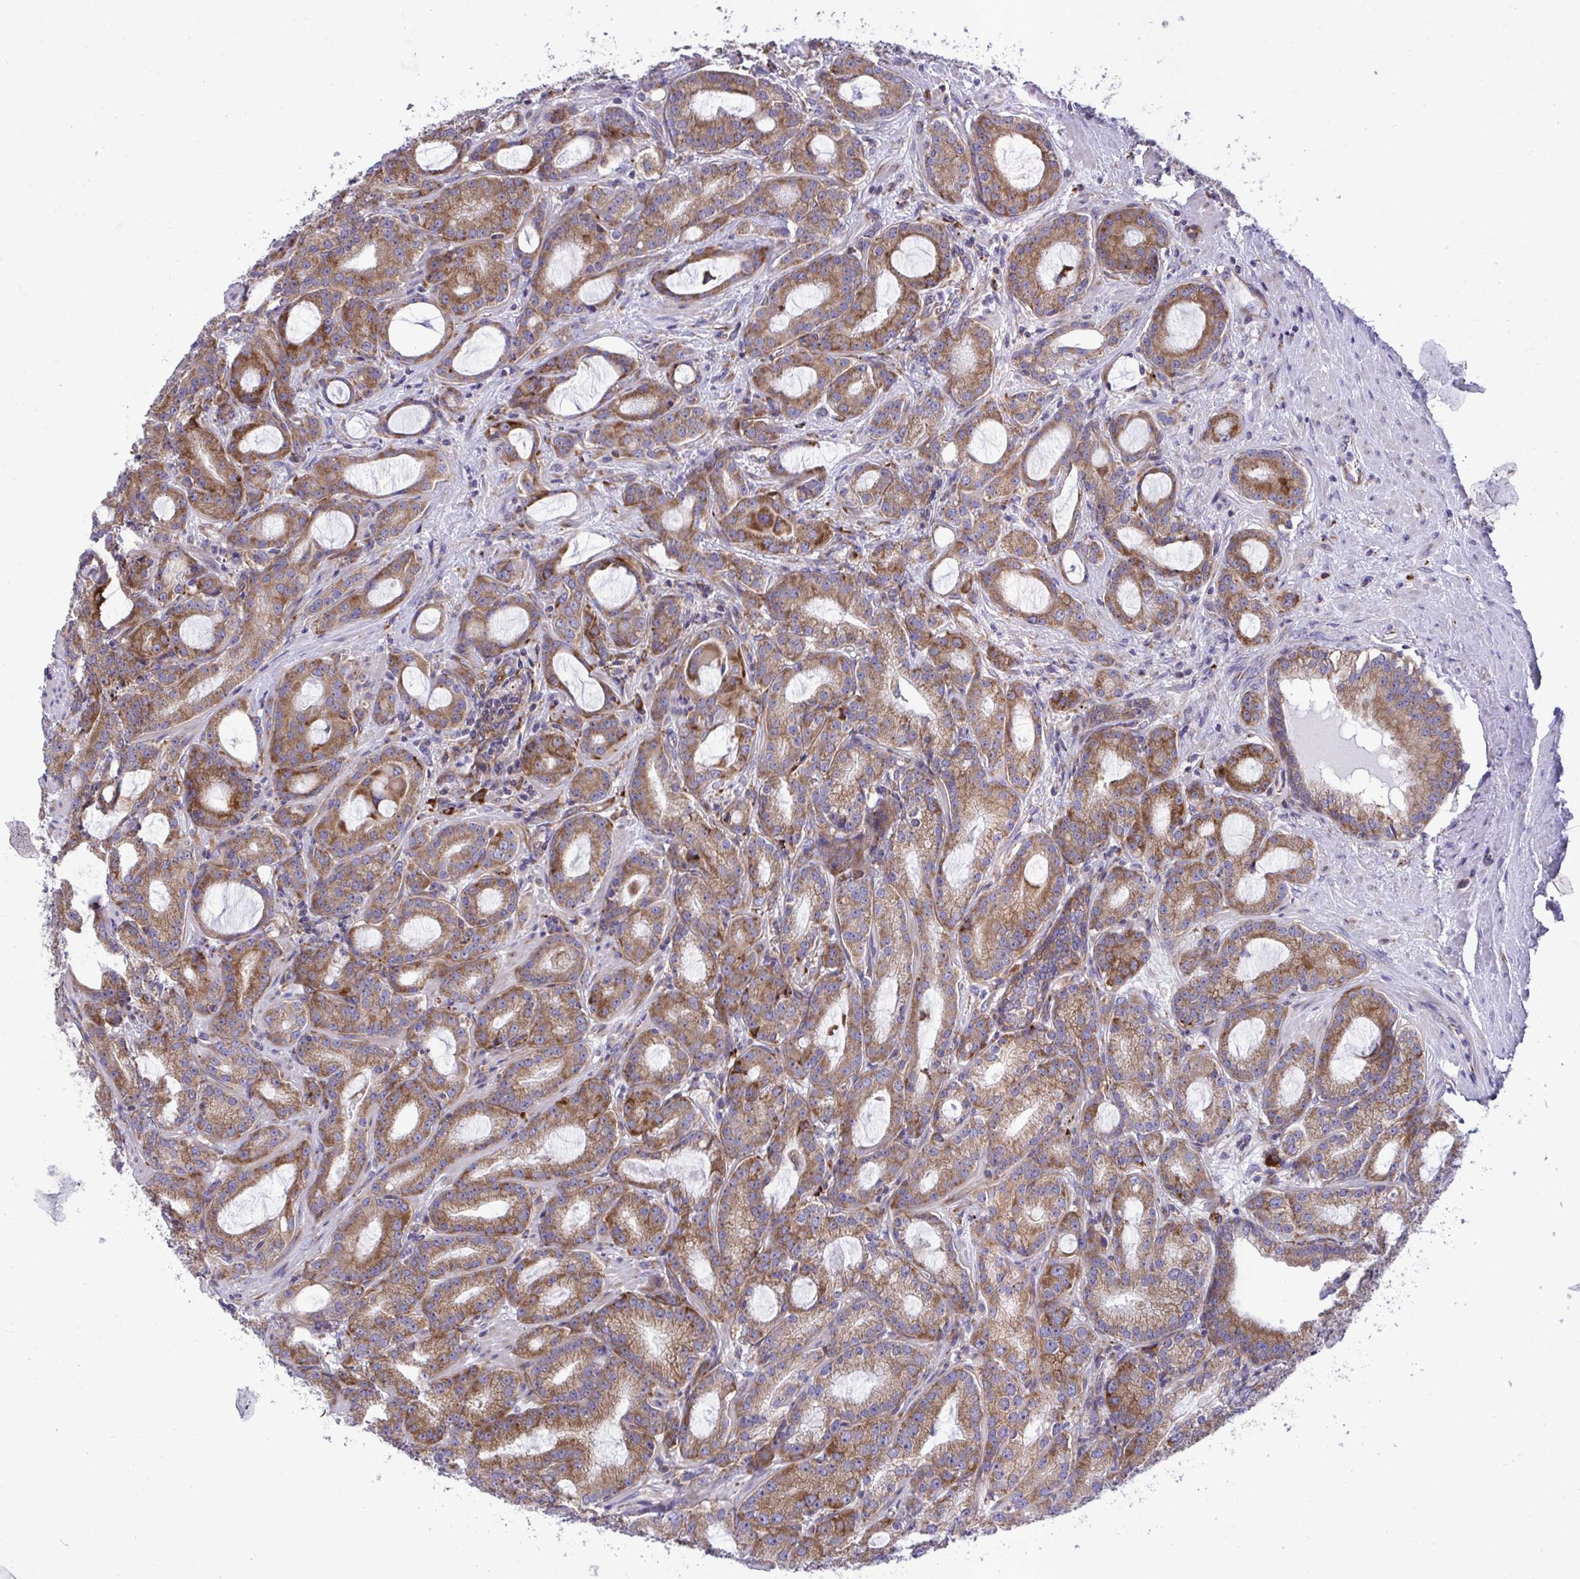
{"staining": {"intensity": "moderate", "quantity": ">75%", "location": "cytoplasmic/membranous"}, "tissue": "prostate cancer", "cell_type": "Tumor cells", "image_type": "cancer", "snomed": [{"axis": "morphology", "description": "Adenocarcinoma, High grade"}, {"axis": "topography", "description": "Prostate"}], "caption": "A micrograph of prostate cancer (high-grade adenocarcinoma) stained for a protein demonstrates moderate cytoplasmic/membranous brown staining in tumor cells. The staining was performed using DAB (3,3'-diaminobenzidine) to visualize the protein expression in brown, while the nuclei were stained in blue with hematoxylin (Magnification: 20x).", "gene": "RPS15", "patient": {"sex": "male", "age": 65}}